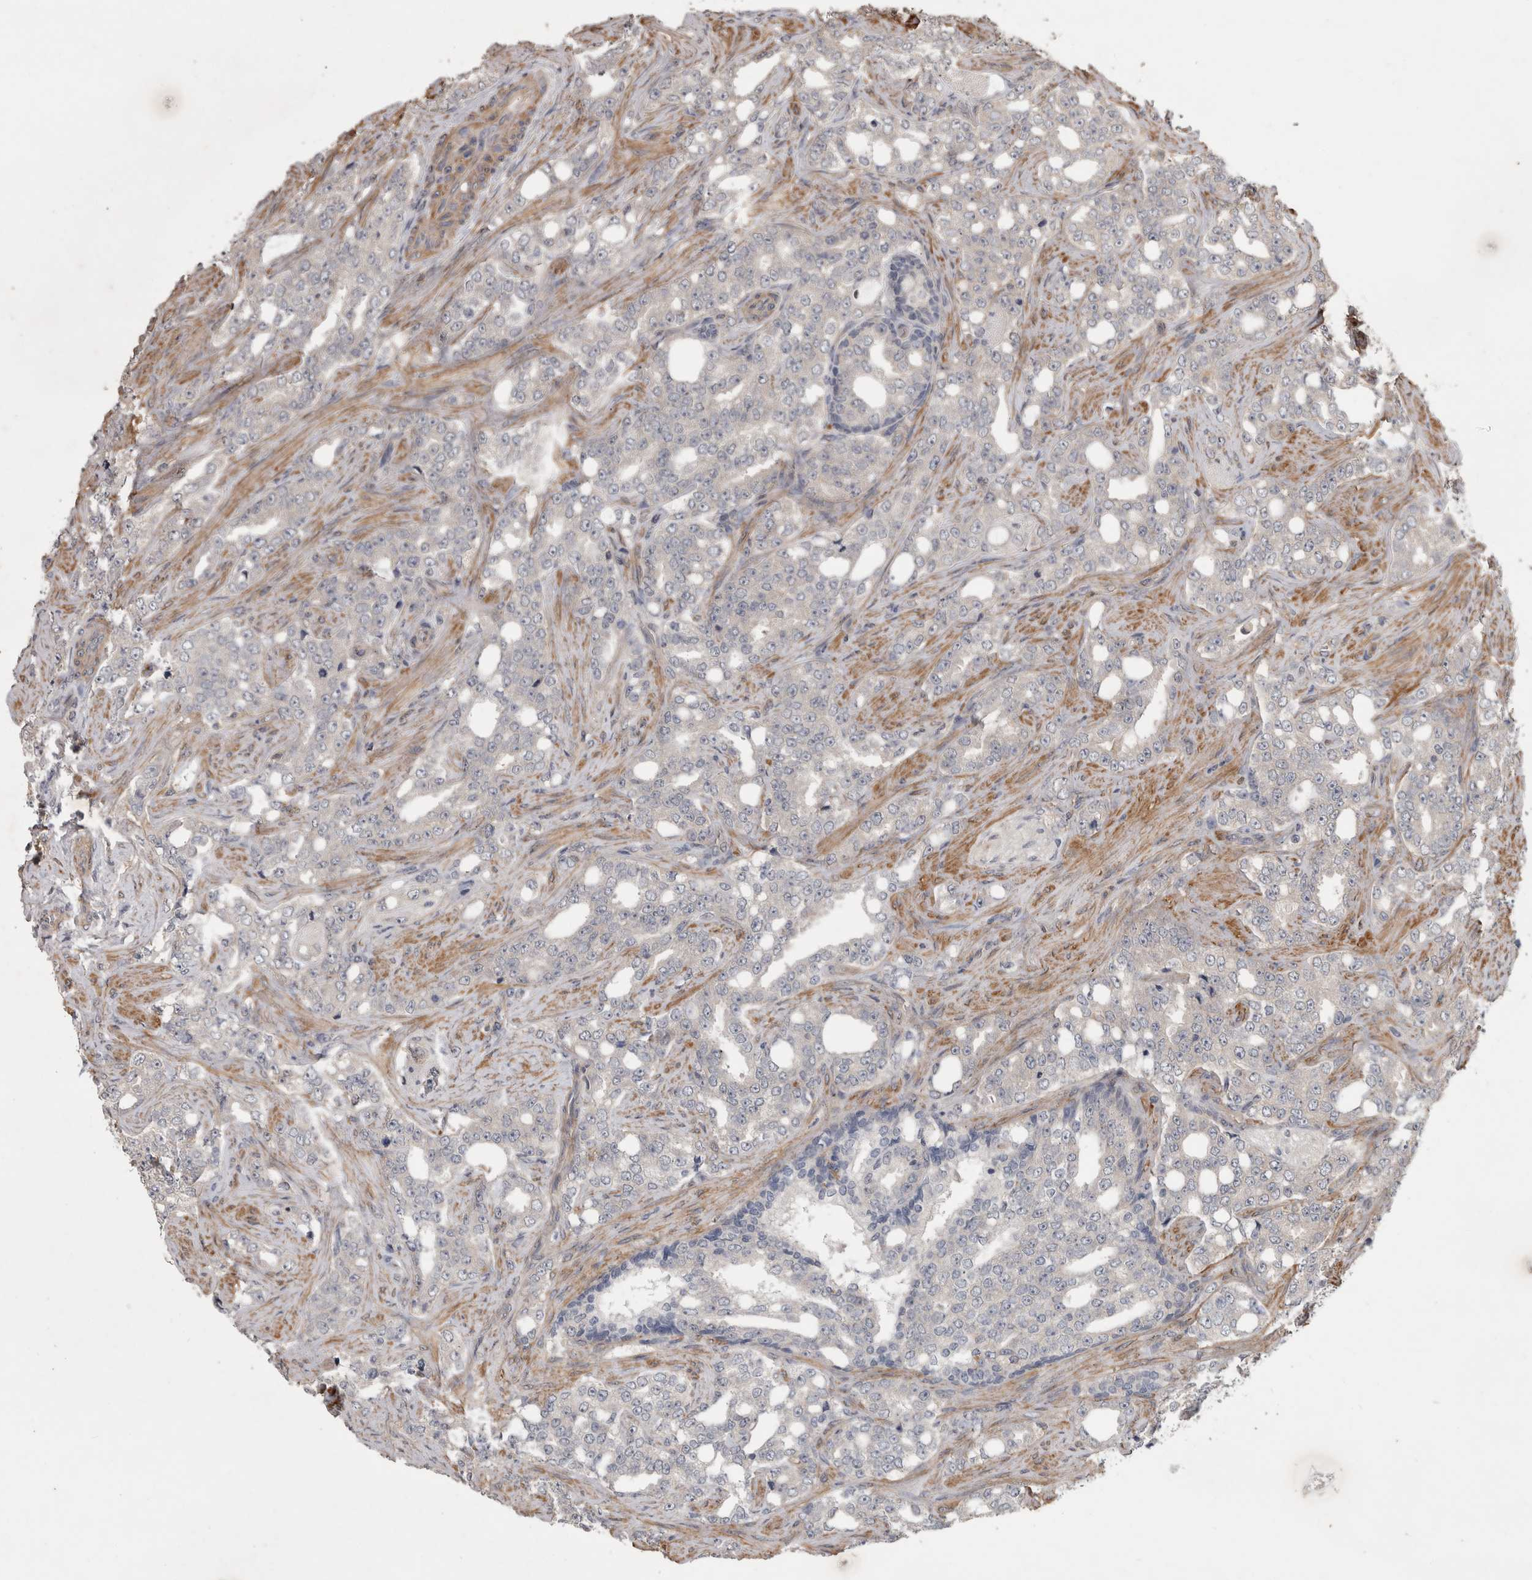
{"staining": {"intensity": "negative", "quantity": "none", "location": "none"}, "tissue": "prostate cancer", "cell_type": "Tumor cells", "image_type": "cancer", "snomed": [{"axis": "morphology", "description": "Adenocarcinoma, High grade"}, {"axis": "topography", "description": "Prostate"}], "caption": "This histopathology image is of prostate cancer (adenocarcinoma (high-grade)) stained with immunohistochemistry (IHC) to label a protein in brown with the nuclei are counter-stained blue. There is no expression in tumor cells.", "gene": "SPATA48", "patient": {"sex": "male", "age": 64}}